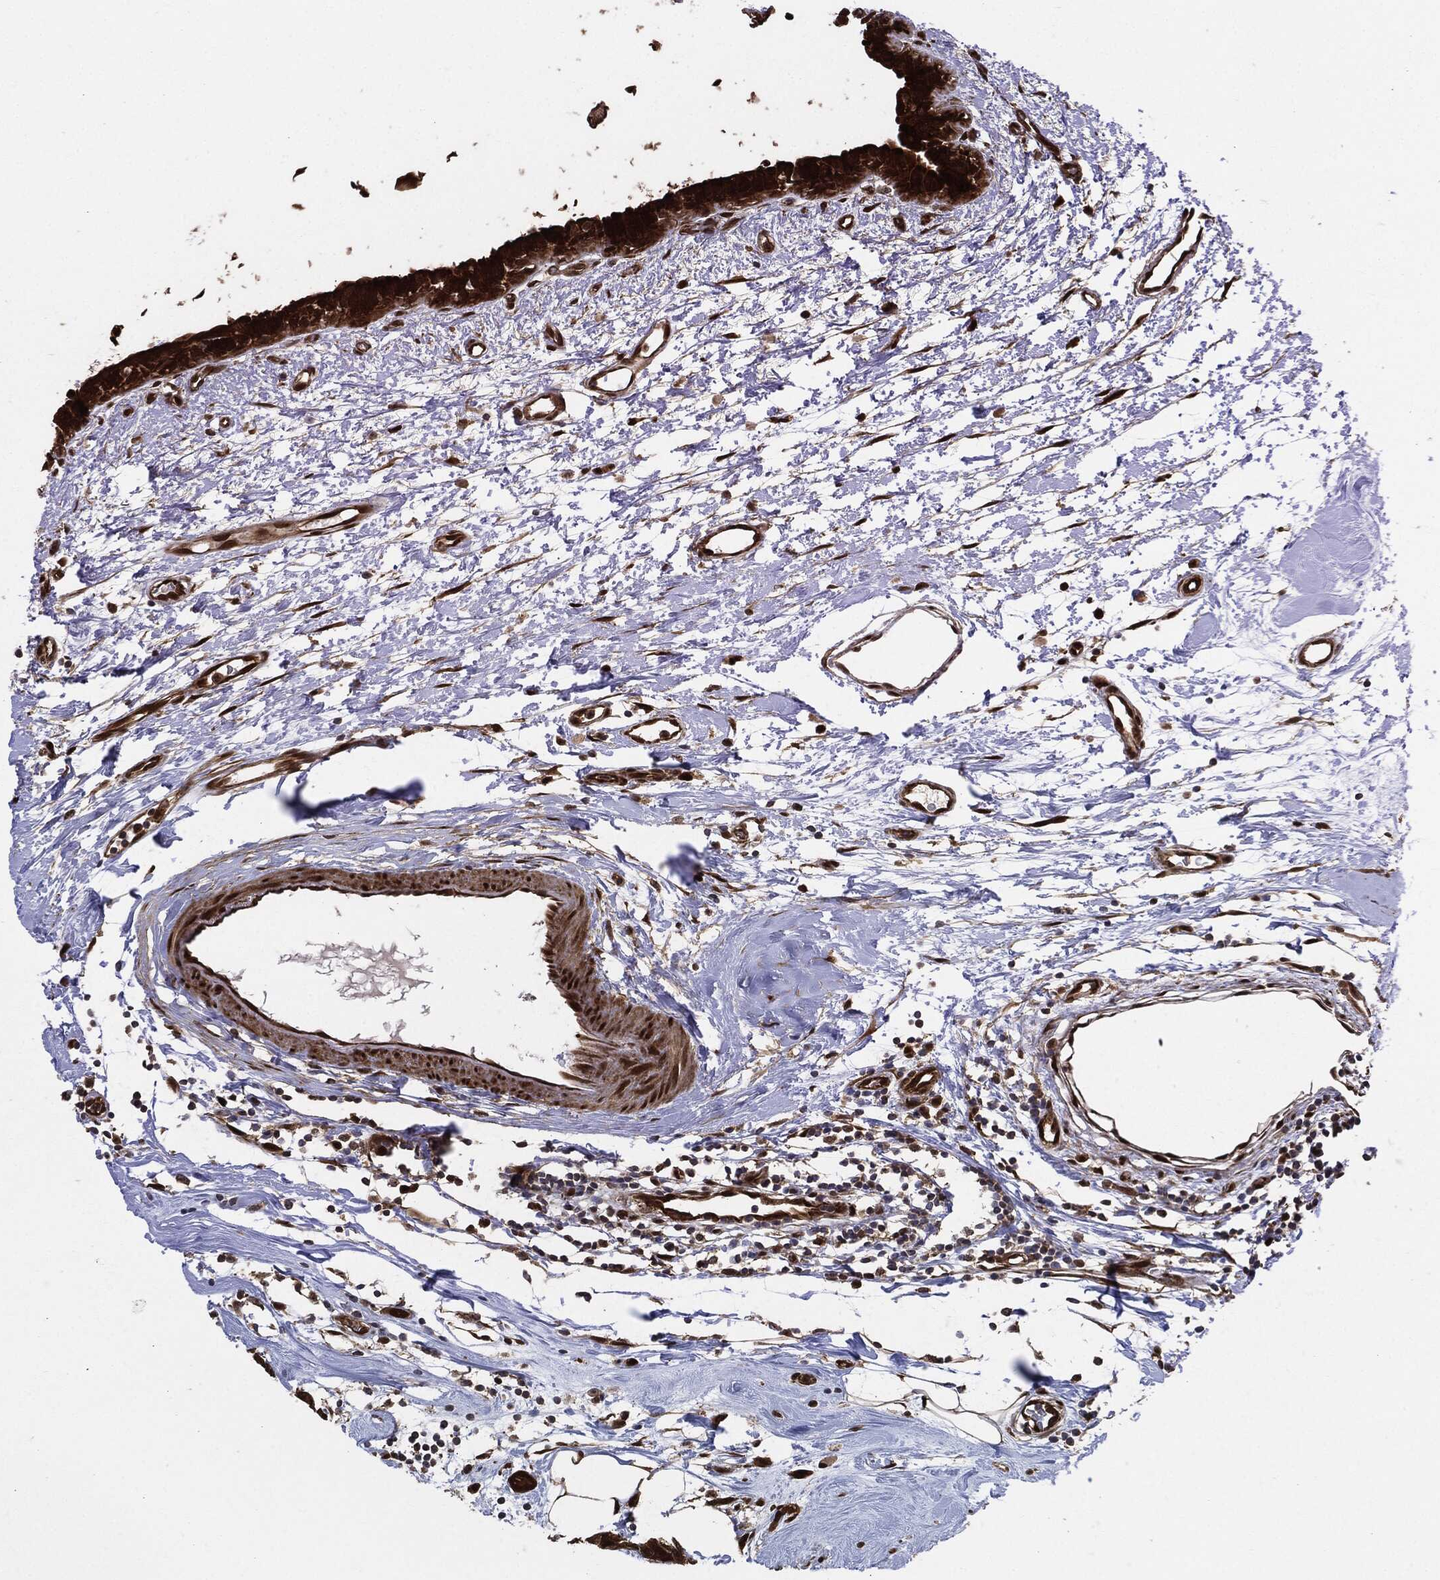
{"staining": {"intensity": "strong", "quantity": ">75%", "location": "cytoplasmic/membranous,nuclear"}, "tissue": "breast cancer", "cell_type": "Tumor cells", "image_type": "cancer", "snomed": [{"axis": "morphology", "description": "Normal tissue, NOS"}, {"axis": "morphology", "description": "Duct carcinoma"}, {"axis": "topography", "description": "Breast"}], "caption": "The histopathology image demonstrates immunohistochemical staining of intraductal carcinoma (breast). There is strong cytoplasmic/membranous and nuclear expression is appreciated in about >75% of tumor cells.", "gene": "DCTN1", "patient": {"sex": "female", "age": 40}}